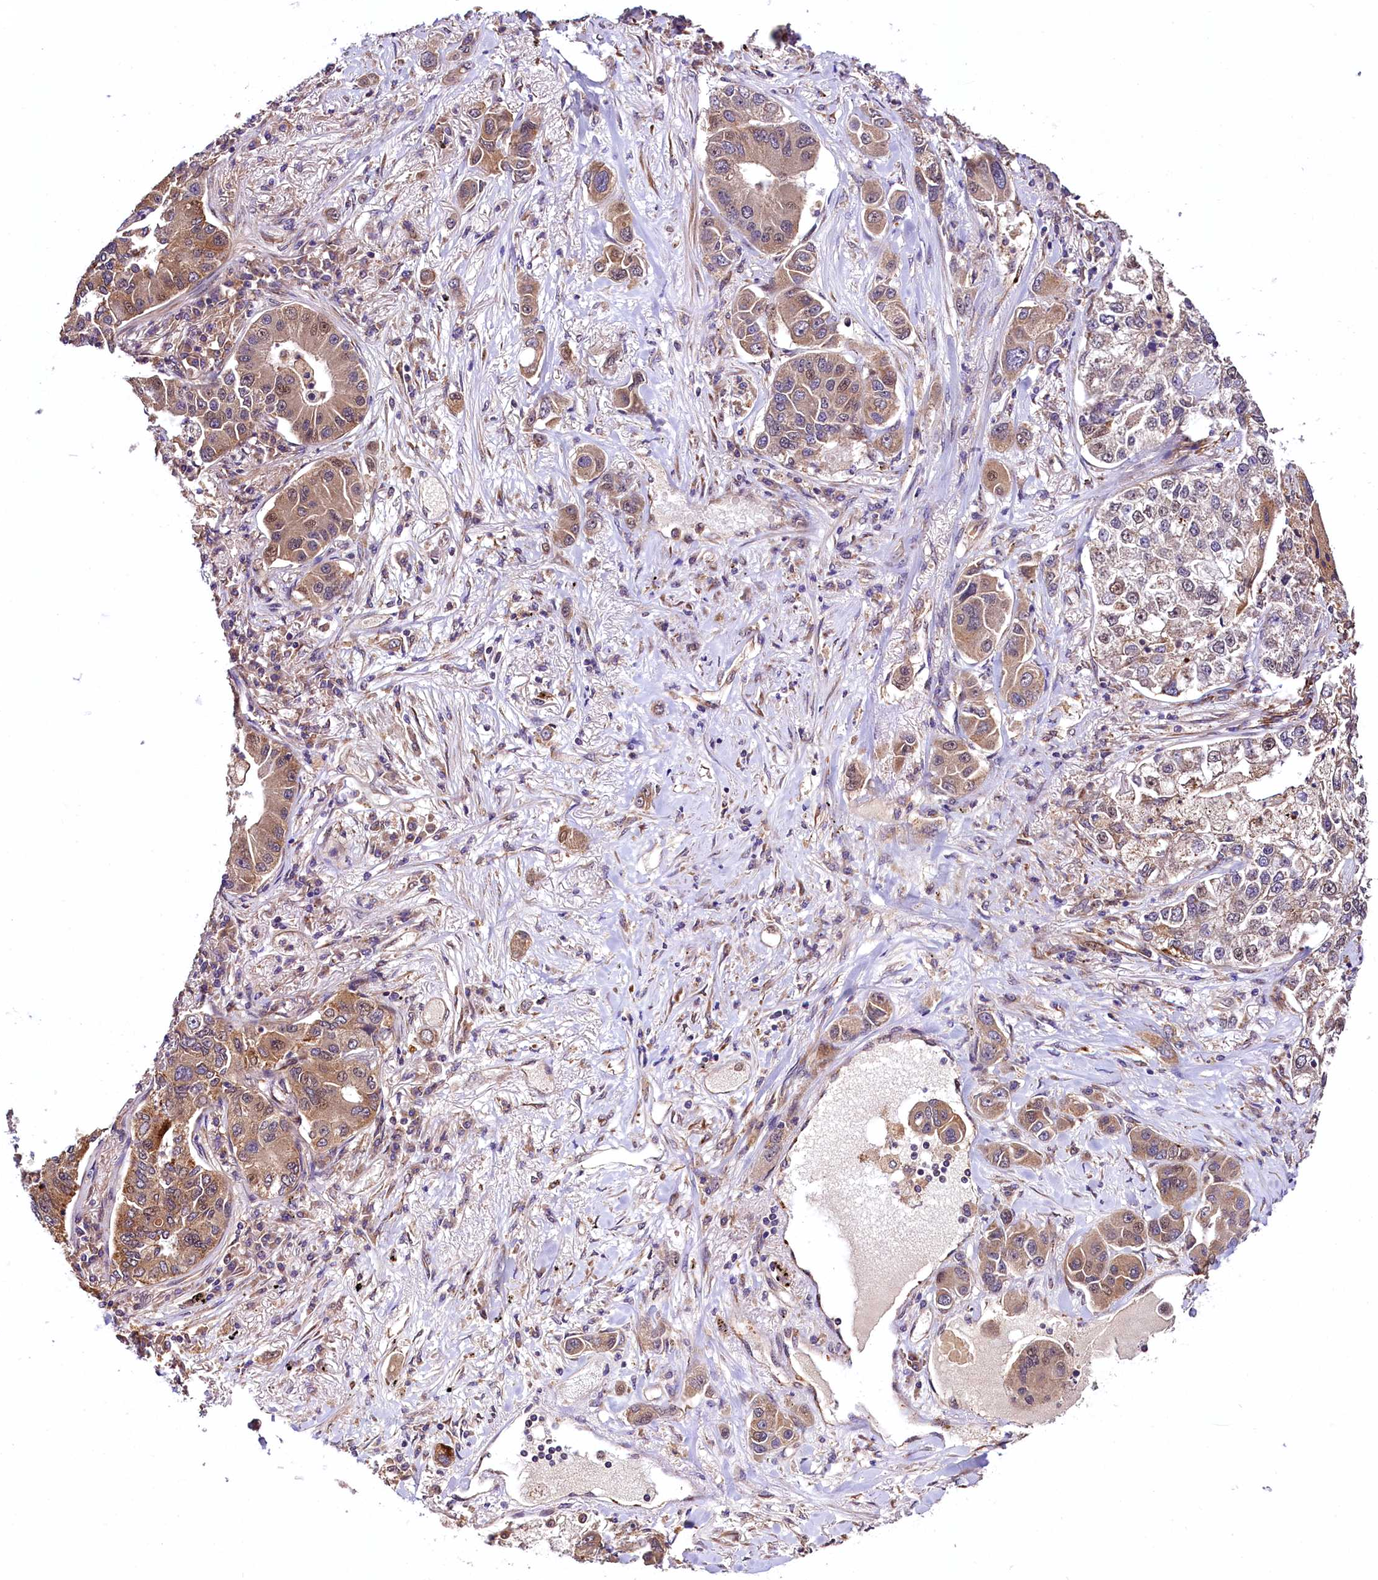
{"staining": {"intensity": "weak", "quantity": ">75%", "location": "cytoplasmic/membranous,nuclear"}, "tissue": "lung cancer", "cell_type": "Tumor cells", "image_type": "cancer", "snomed": [{"axis": "morphology", "description": "Adenocarcinoma, NOS"}, {"axis": "topography", "description": "Lung"}], "caption": "A brown stain shows weak cytoplasmic/membranous and nuclear expression of a protein in lung cancer (adenocarcinoma) tumor cells.", "gene": "VPS35", "patient": {"sex": "male", "age": 49}}